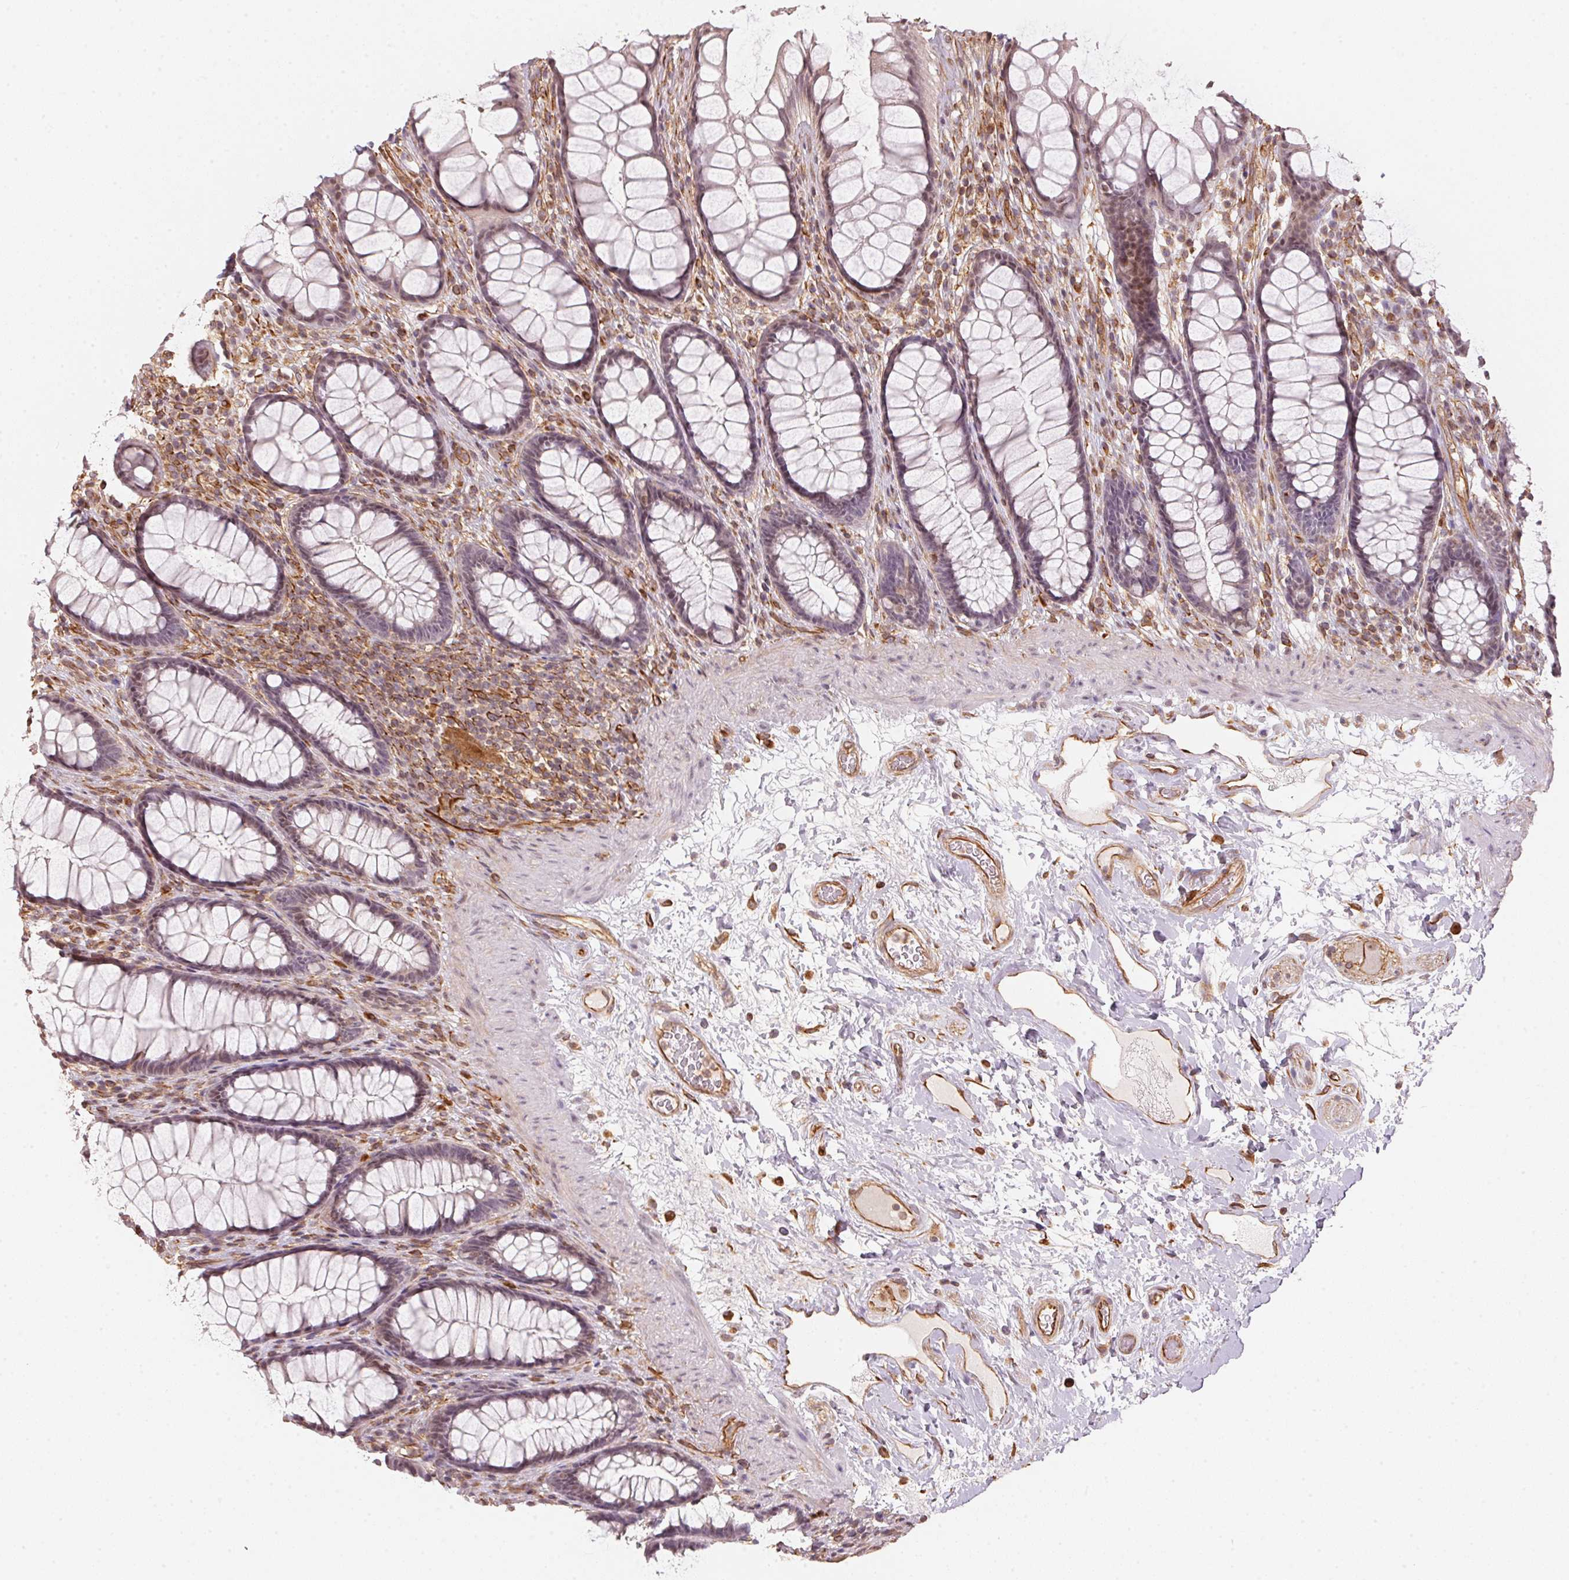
{"staining": {"intensity": "negative", "quantity": "none", "location": "none"}, "tissue": "rectum", "cell_type": "Glandular cells", "image_type": "normal", "snomed": [{"axis": "morphology", "description": "Normal tissue, NOS"}, {"axis": "topography", "description": "Rectum"}], "caption": "DAB (3,3'-diaminobenzidine) immunohistochemical staining of normal rectum exhibits no significant expression in glandular cells. (Immunohistochemistry, brightfield microscopy, high magnification).", "gene": "FOXR2", "patient": {"sex": "male", "age": 72}}